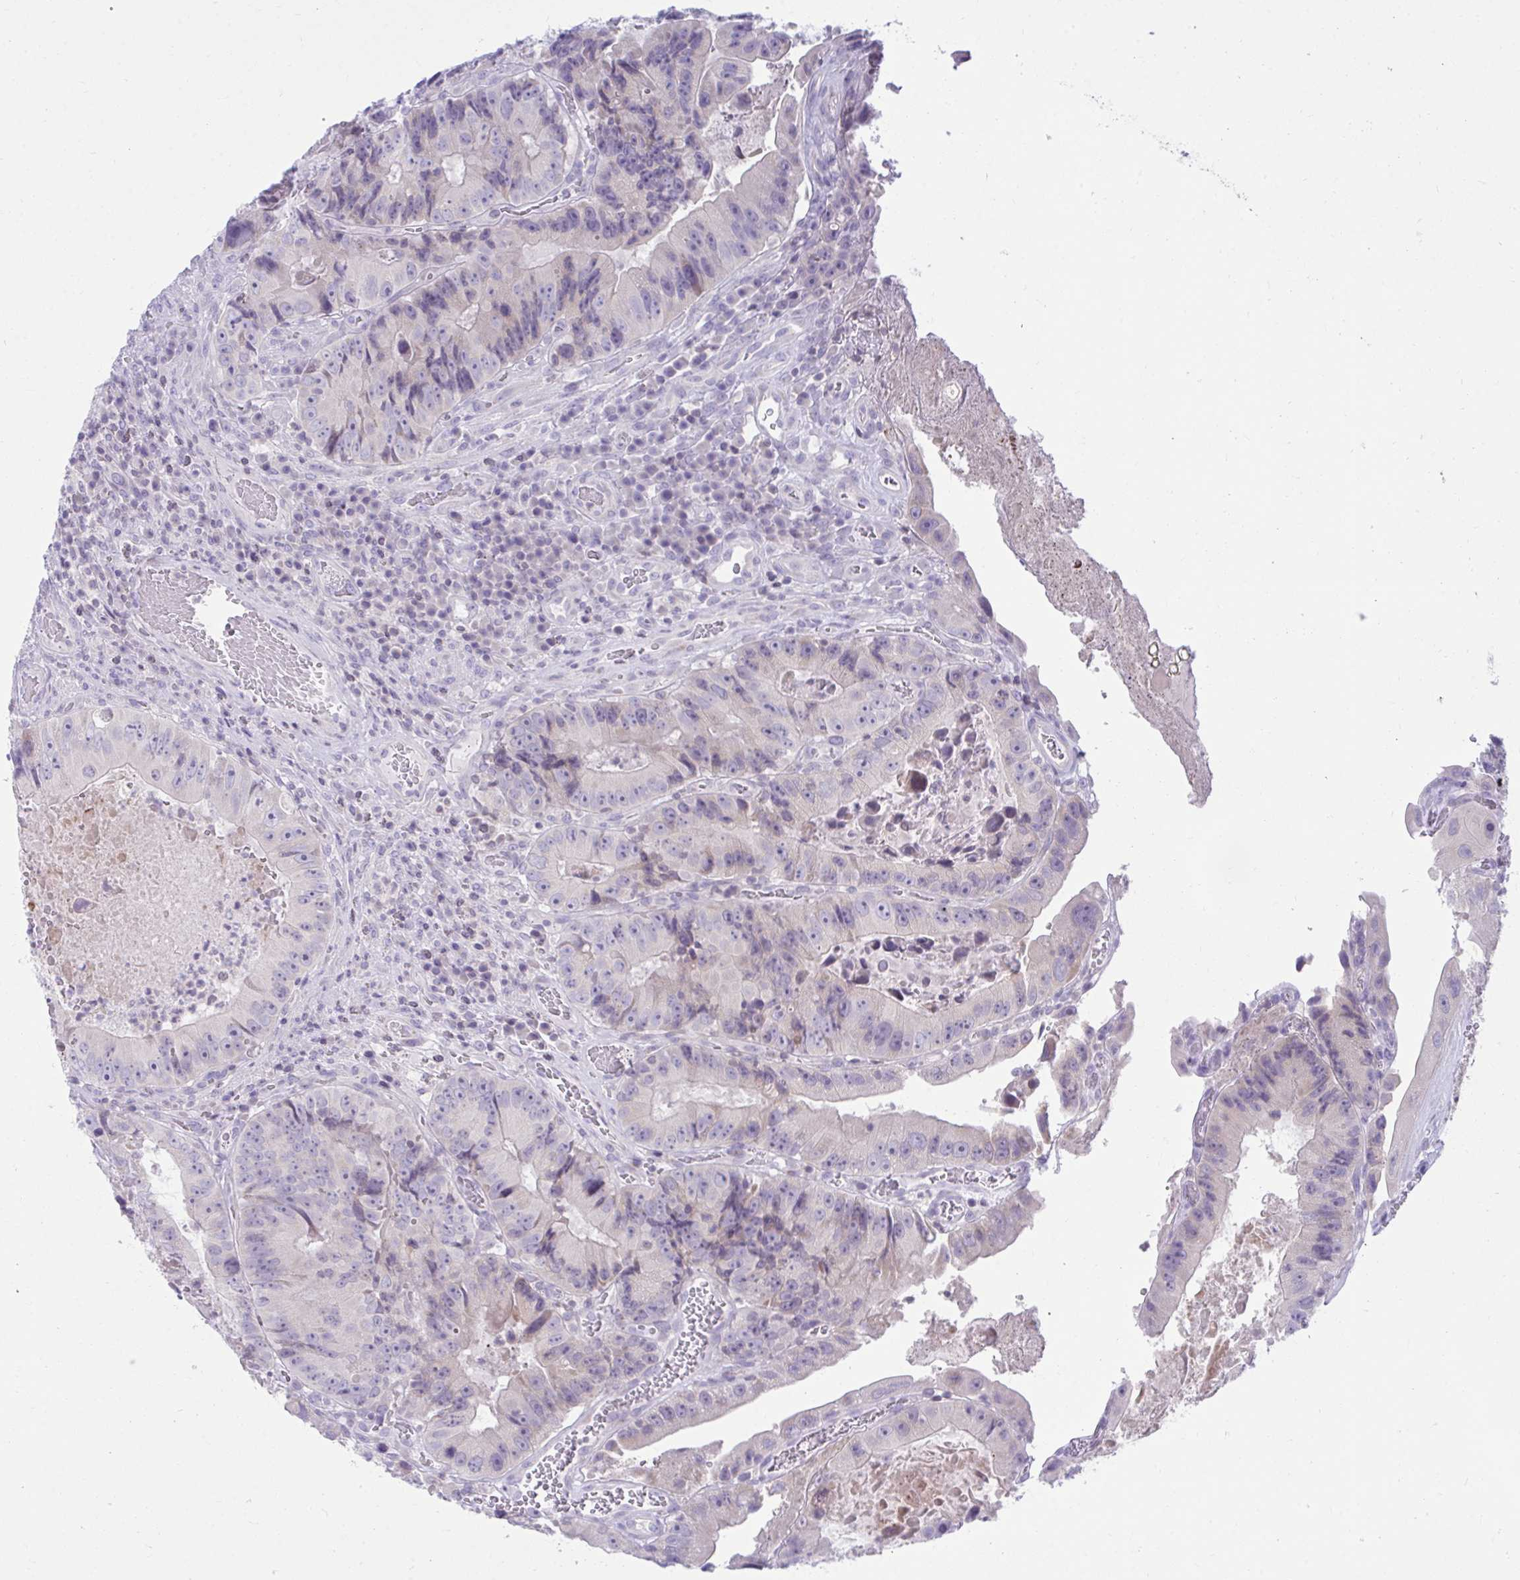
{"staining": {"intensity": "negative", "quantity": "none", "location": "none"}, "tissue": "colorectal cancer", "cell_type": "Tumor cells", "image_type": "cancer", "snomed": [{"axis": "morphology", "description": "Adenocarcinoma, NOS"}, {"axis": "topography", "description": "Colon"}], "caption": "IHC of colorectal cancer (adenocarcinoma) exhibits no expression in tumor cells.", "gene": "OR7A5", "patient": {"sex": "female", "age": 86}}